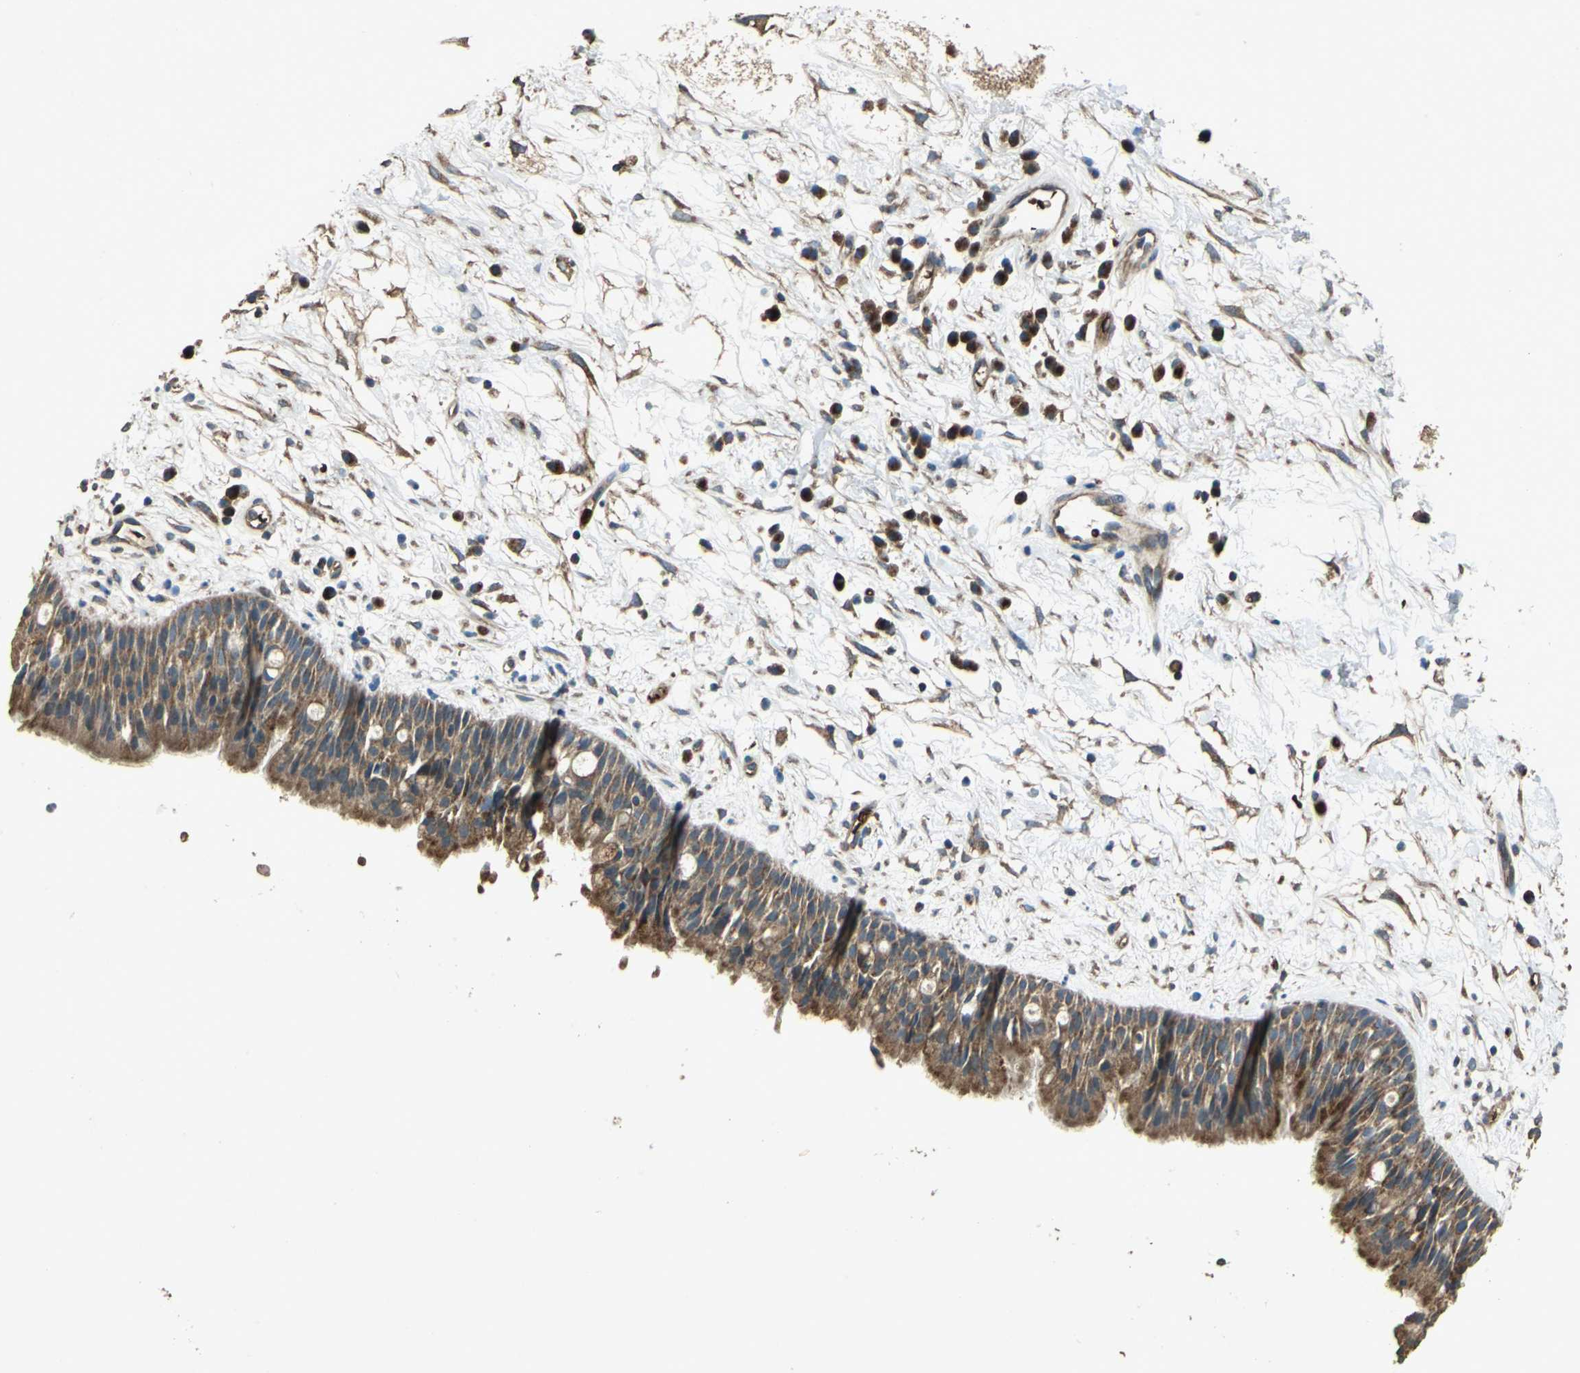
{"staining": {"intensity": "moderate", "quantity": ">75%", "location": "cytoplasmic/membranous"}, "tissue": "nasopharynx", "cell_type": "Respiratory epithelial cells", "image_type": "normal", "snomed": [{"axis": "morphology", "description": "Normal tissue, NOS"}, {"axis": "topography", "description": "Nasopharynx"}], "caption": "Unremarkable nasopharynx demonstrates moderate cytoplasmic/membranous expression in about >75% of respiratory epithelial cells, visualized by immunohistochemistry.", "gene": "POLRMT", "patient": {"sex": "male", "age": 13}}